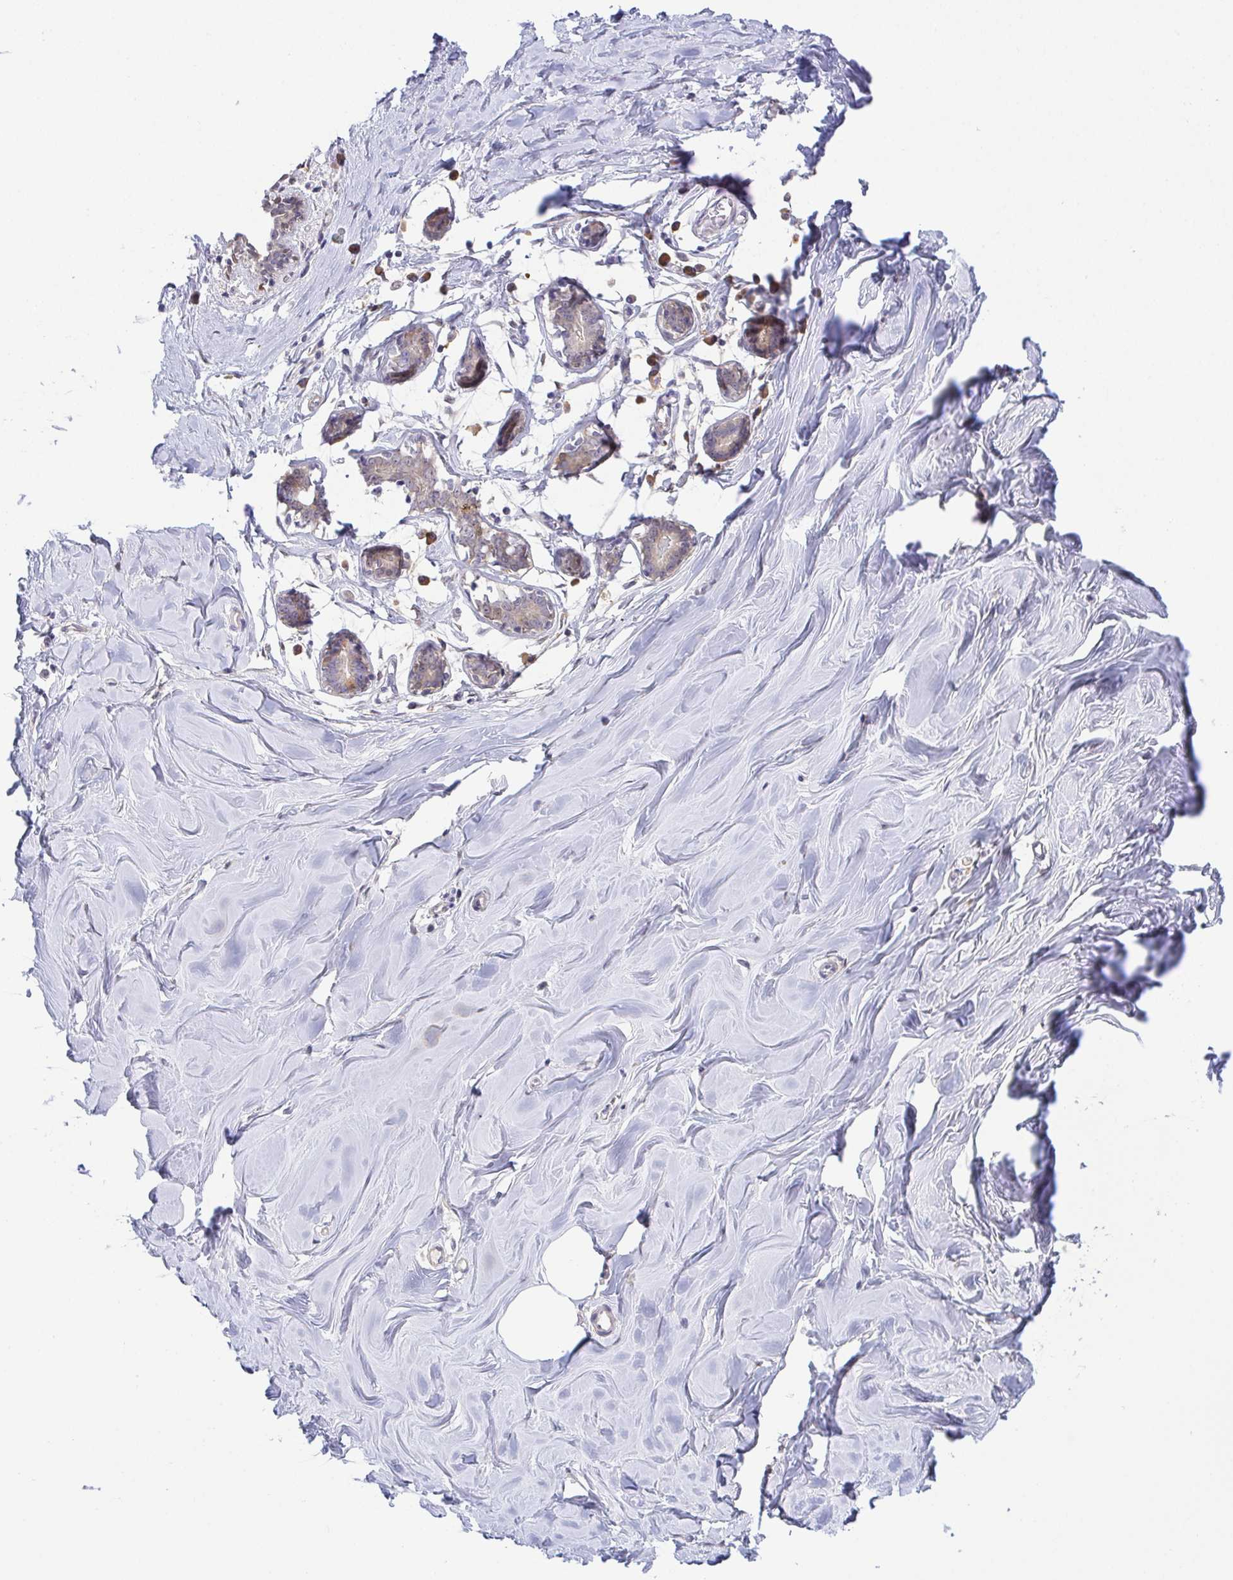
{"staining": {"intensity": "negative", "quantity": "none", "location": "none"}, "tissue": "breast", "cell_type": "Adipocytes", "image_type": "normal", "snomed": [{"axis": "morphology", "description": "Normal tissue, NOS"}, {"axis": "topography", "description": "Breast"}], "caption": "This is a photomicrograph of IHC staining of benign breast, which shows no expression in adipocytes.", "gene": "BCL2L1", "patient": {"sex": "female", "age": 27}}